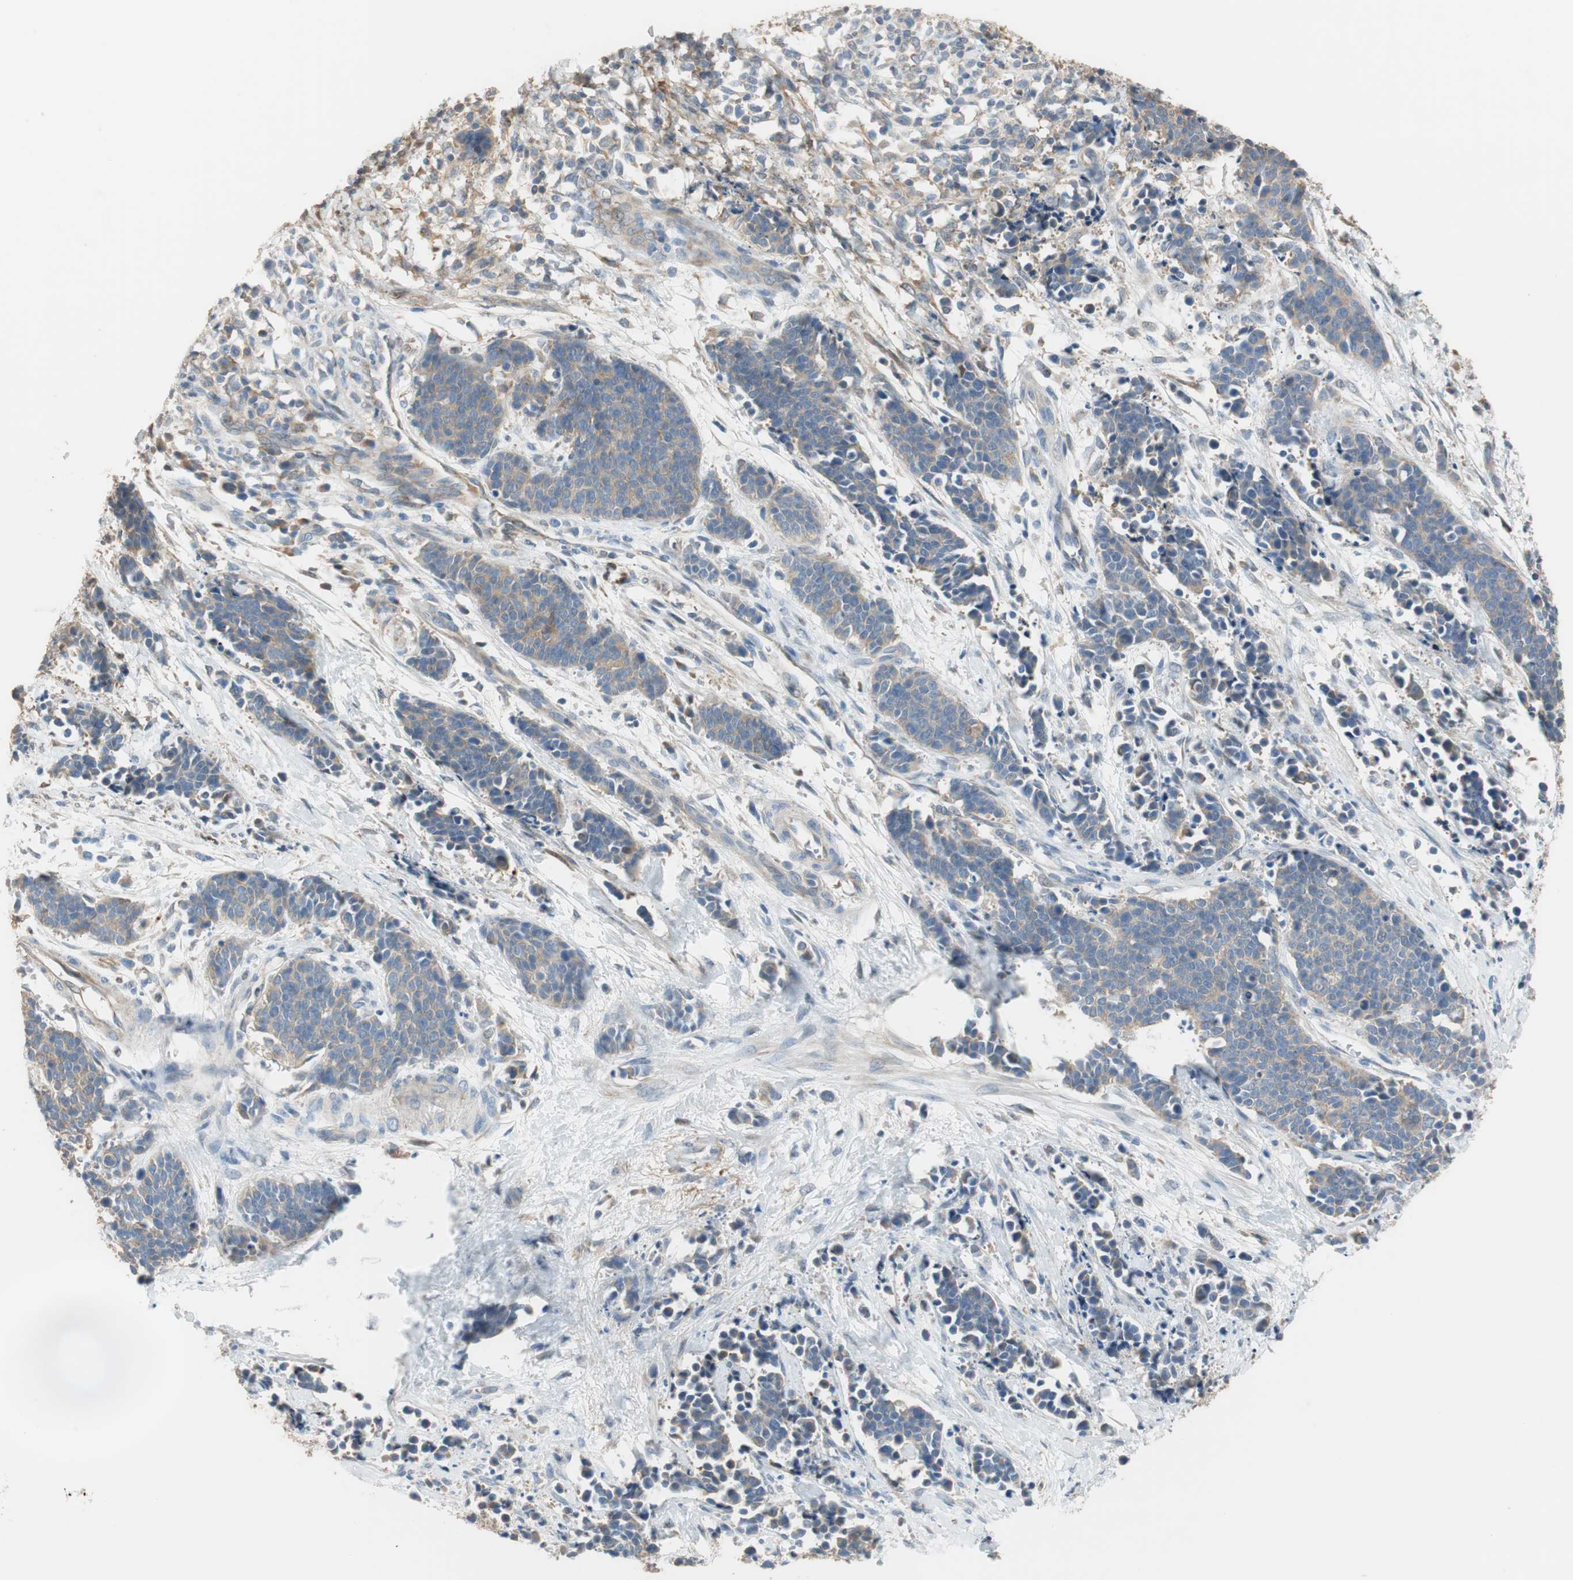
{"staining": {"intensity": "moderate", "quantity": ">75%", "location": "cytoplasmic/membranous"}, "tissue": "cervical cancer", "cell_type": "Tumor cells", "image_type": "cancer", "snomed": [{"axis": "morphology", "description": "Squamous cell carcinoma, NOS"}, {"axis": "topography", "description": "Cervix"}], "caption": "Cervical cancer (squamous cell carcinoma) stained with a brown dye exhibits moderate cytoplasmic/membranous positive expression in about >75% of tumor cells.", "gene": "ALDH1A2", "patient": {"sex": "female", "age": 35}}